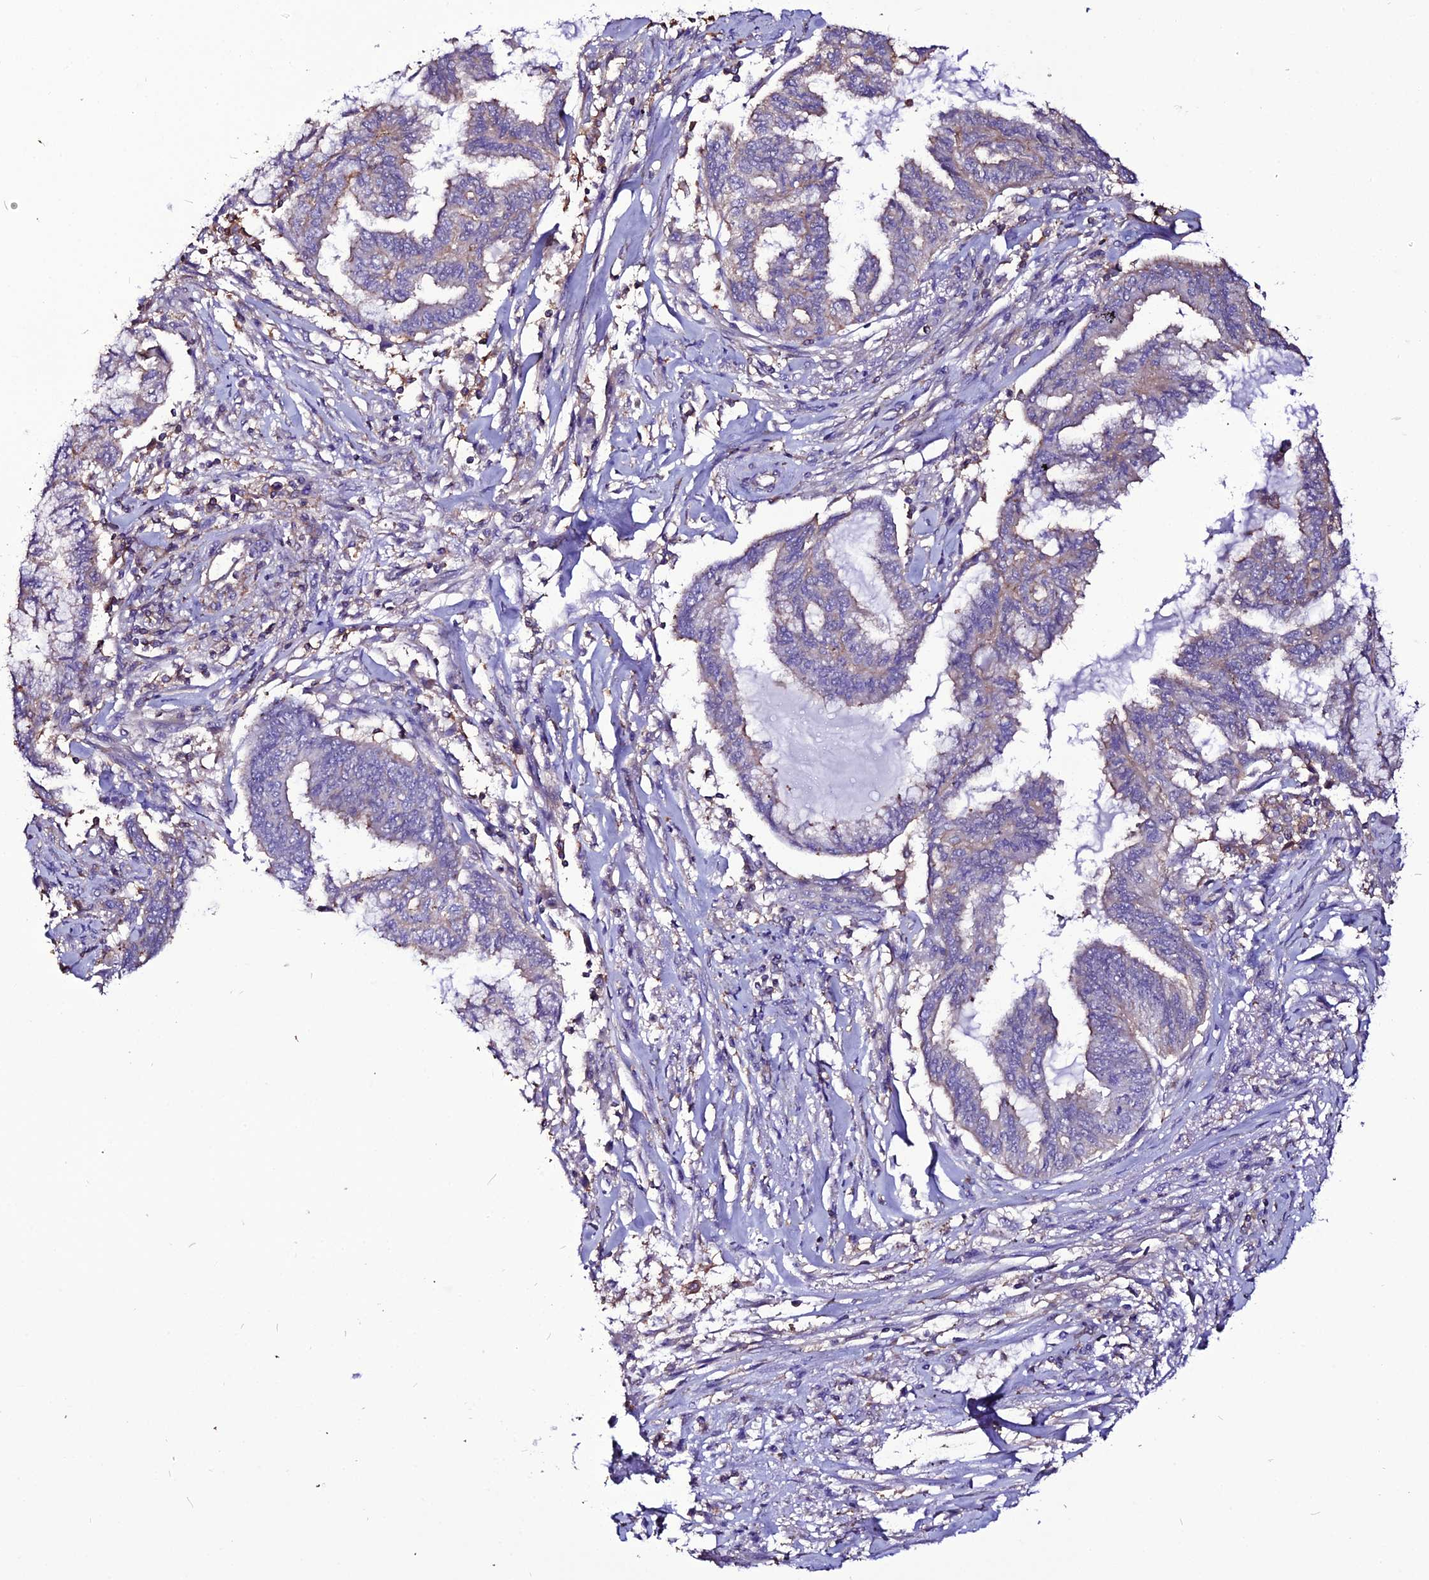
{"staining": {"intensity": "moderate", "quantity": "<25%", "location": "cytoplasmic/membranous"}, "tissue": "endometrial cancer", "cell_type": "Tumor cells", "image_type": "cancer", "snomed": [{"axis": "morphology", "description": "Adenocarcinoma, NOS"}, {"axis": "topography", "description": "Endometrium"}], "caption": "Protein expression analysis of endometrial cancer (adenocarcinoma) displays moderate cytoplasmic/membranous staining in about <25% of tumor cells.", "gene": "USP17L15", "patient": {"sex": "female", "age": 86}}